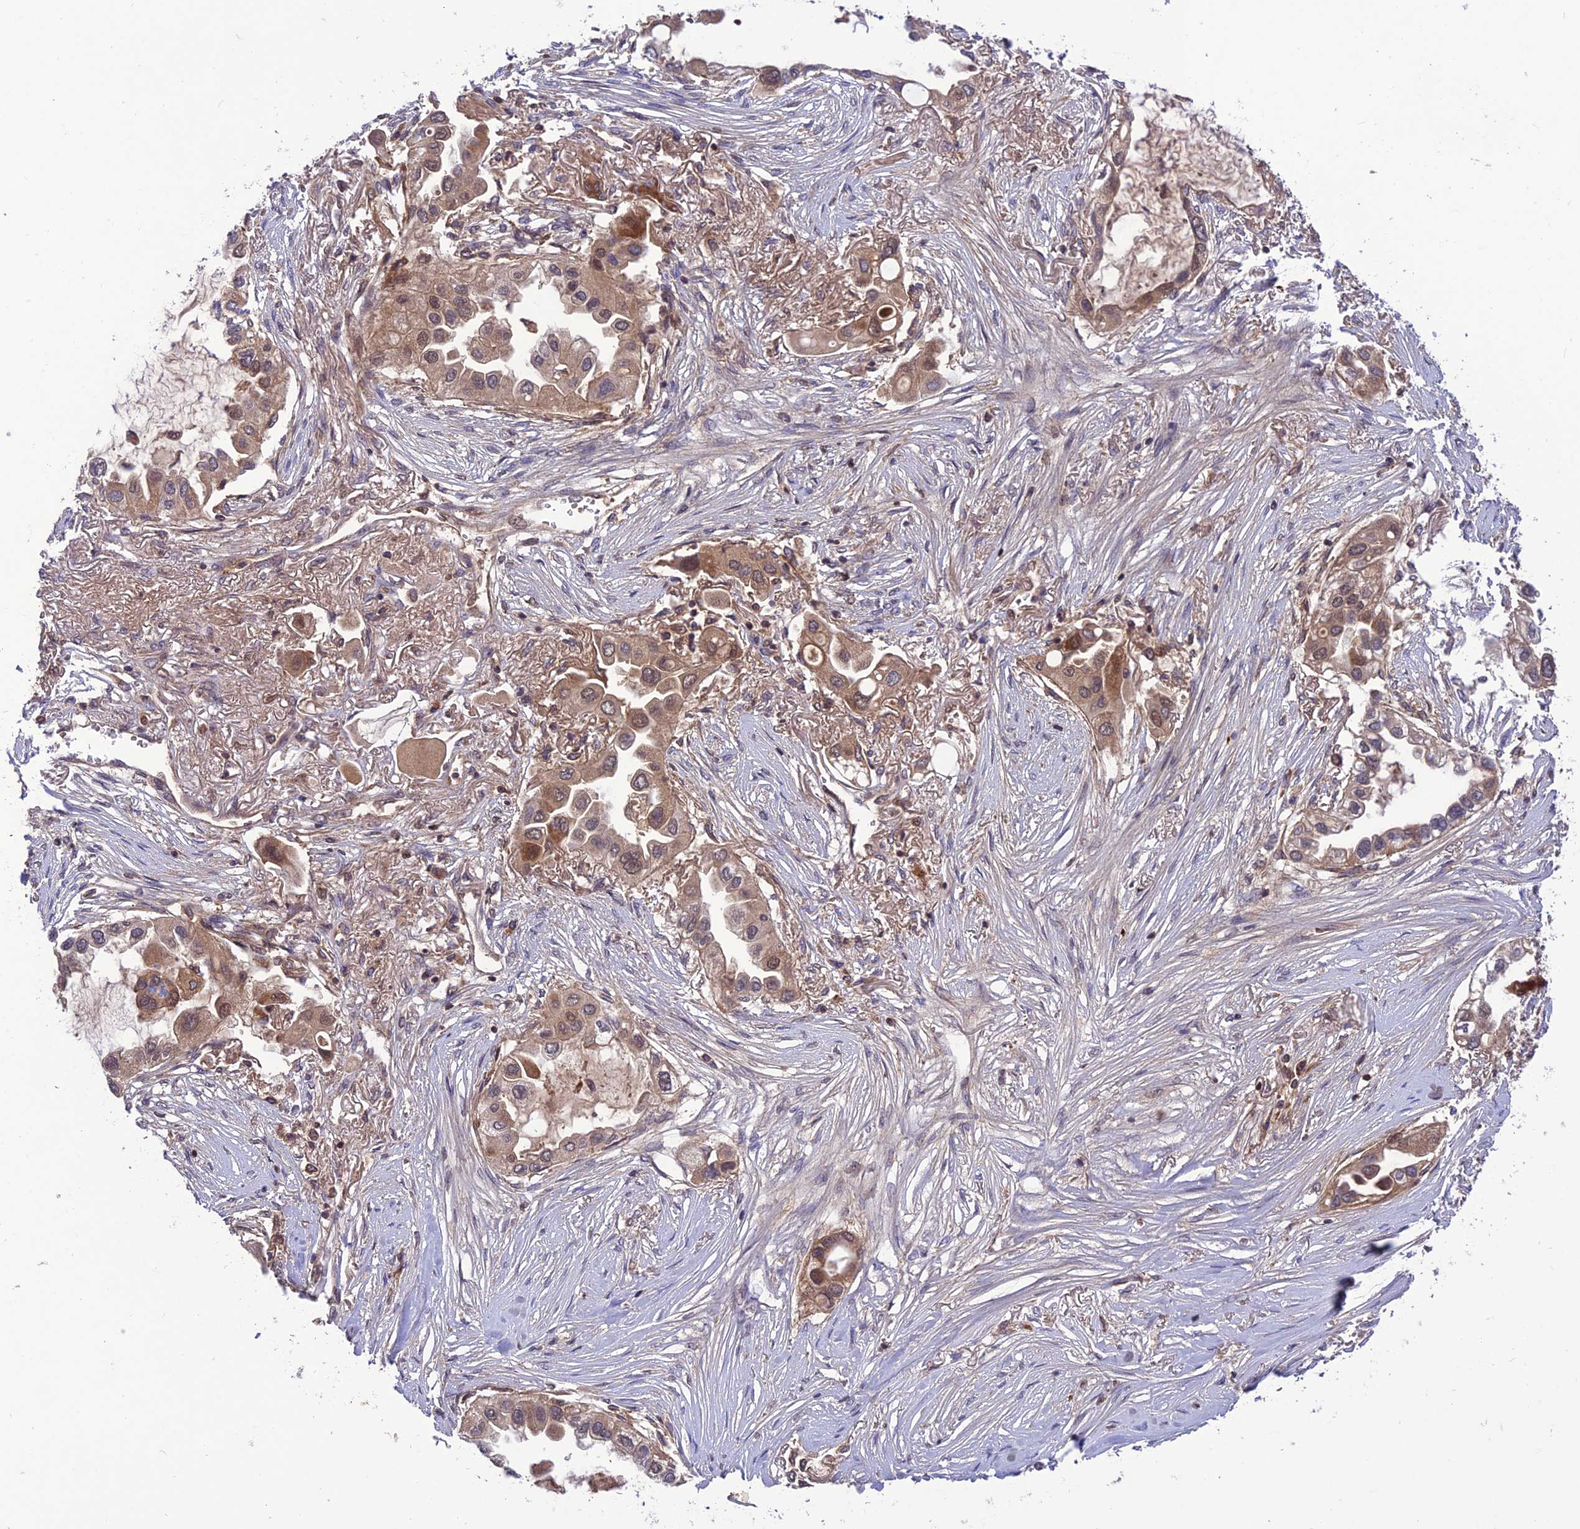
{"staining": {"intensity": "moderate", "quantity": "<25%", "location": "cytoplasmic/membranous,nuclear"}, "tissue": "lung cancer", "cell_type": "Tumor cells", "image_type": "cancer", "snomed": [{"axis": "morphology", "description": "Adenocarcinoma, NOS"}, {"axis": "topography", "description": "Lung"}], "caption": "Lung cancer (adenocarcinoma) stained with a protein marker exhibits moderate staining in tumor cells.", "gene": "NDUFC1", "patient": {"sex": "female", "age": 76}}